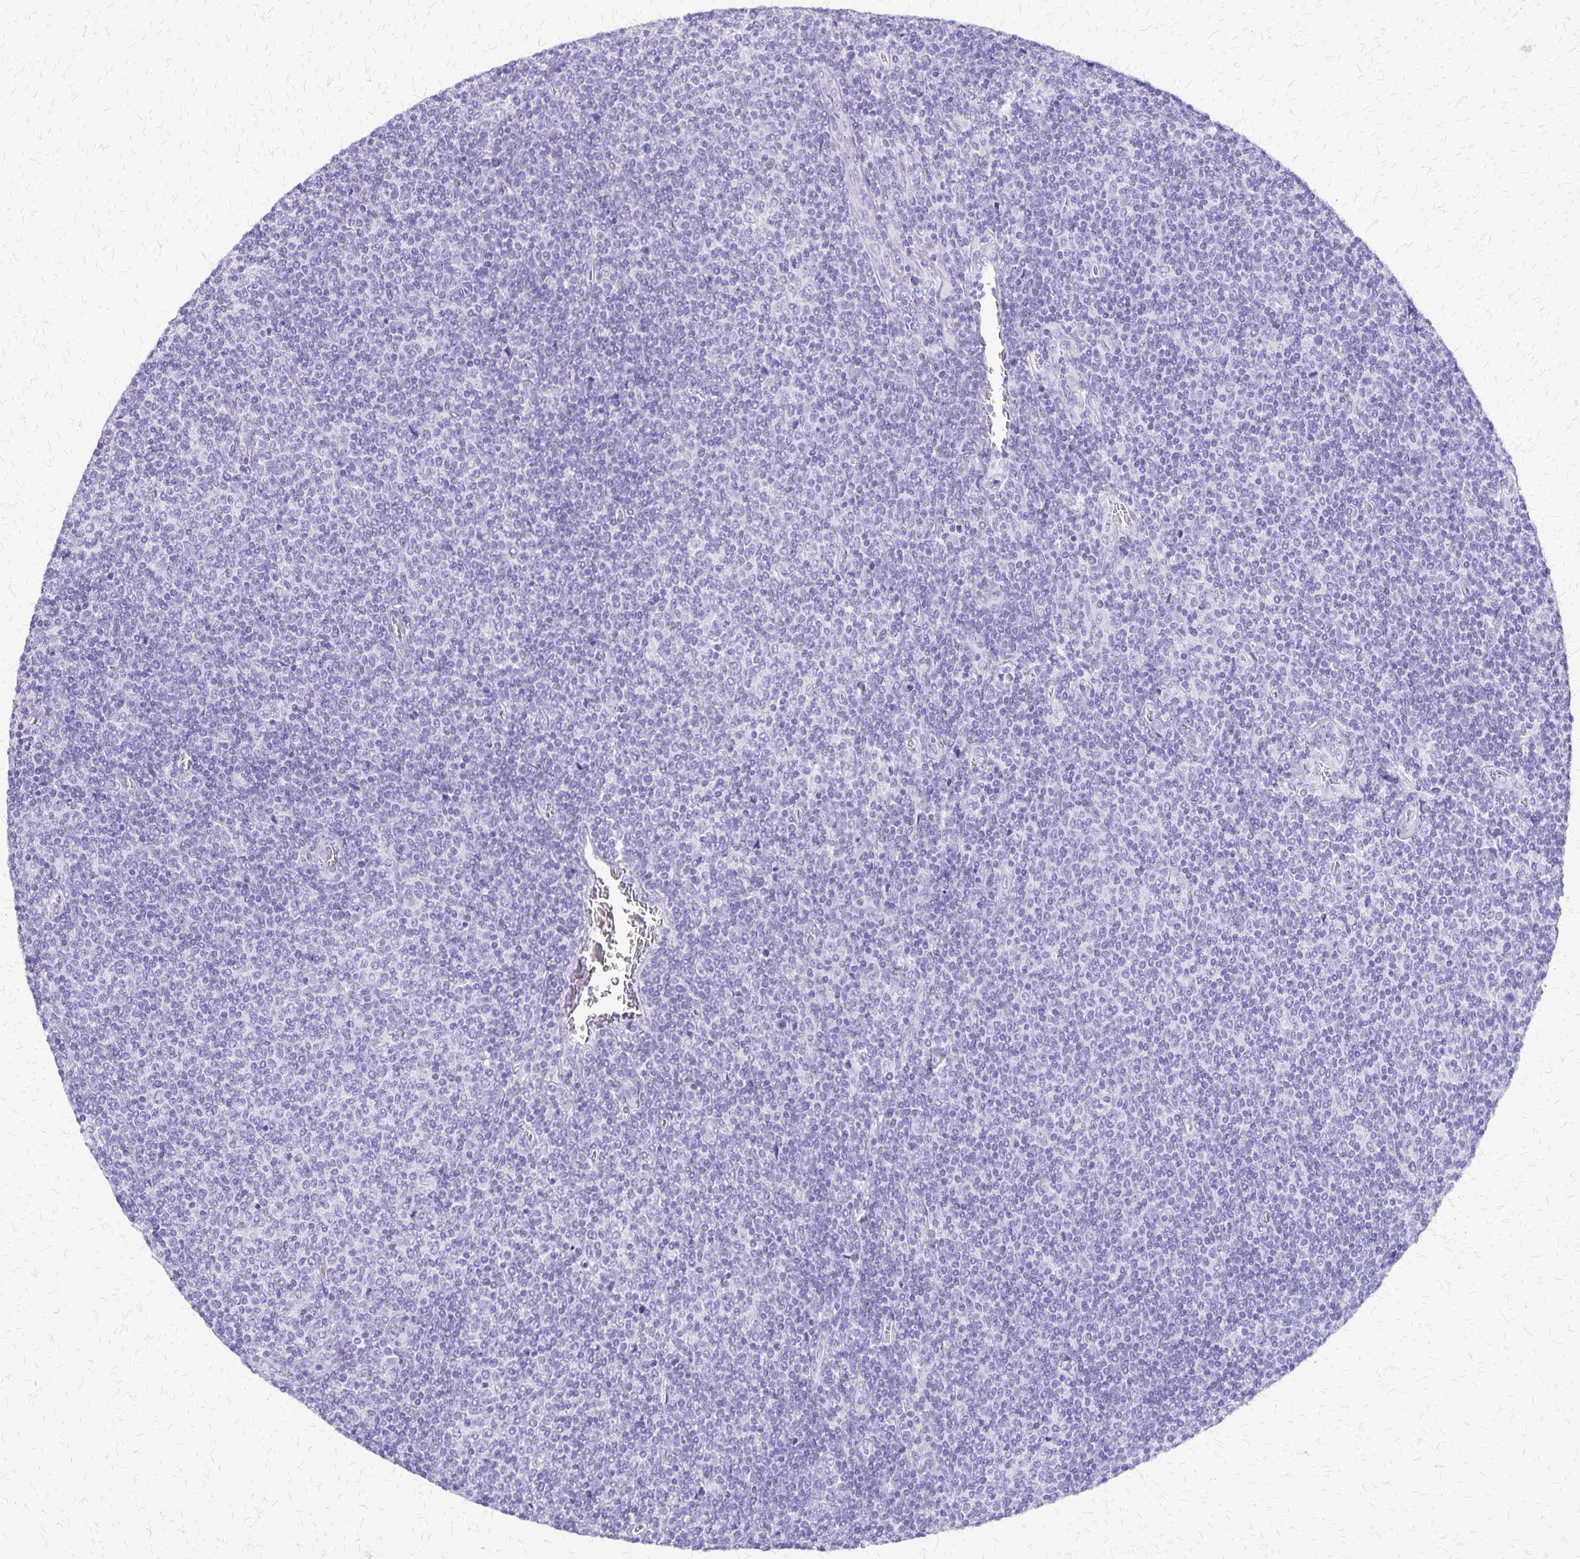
{"staining": {"intensity": "negative", "quantity": "none", "location": "none"}, "tissue": "lymphoma", "cell_type": "Tumor cells", "image_type": "cancer", "snomed": [{"axis": "morphology", "description": "Malignant lymphoma, non-Hodgkin's type, Low grade"}, {"axis": "topography", "description": "Lymph node"}], "caption": "The IHC histopathology image has no significant staining in tumor cells of malignant lymphoma, non-Hodgkin's type (low-grade) tissue.", "gene": "SLC13A2", "patient": {"sex": "male", "age": 52}}